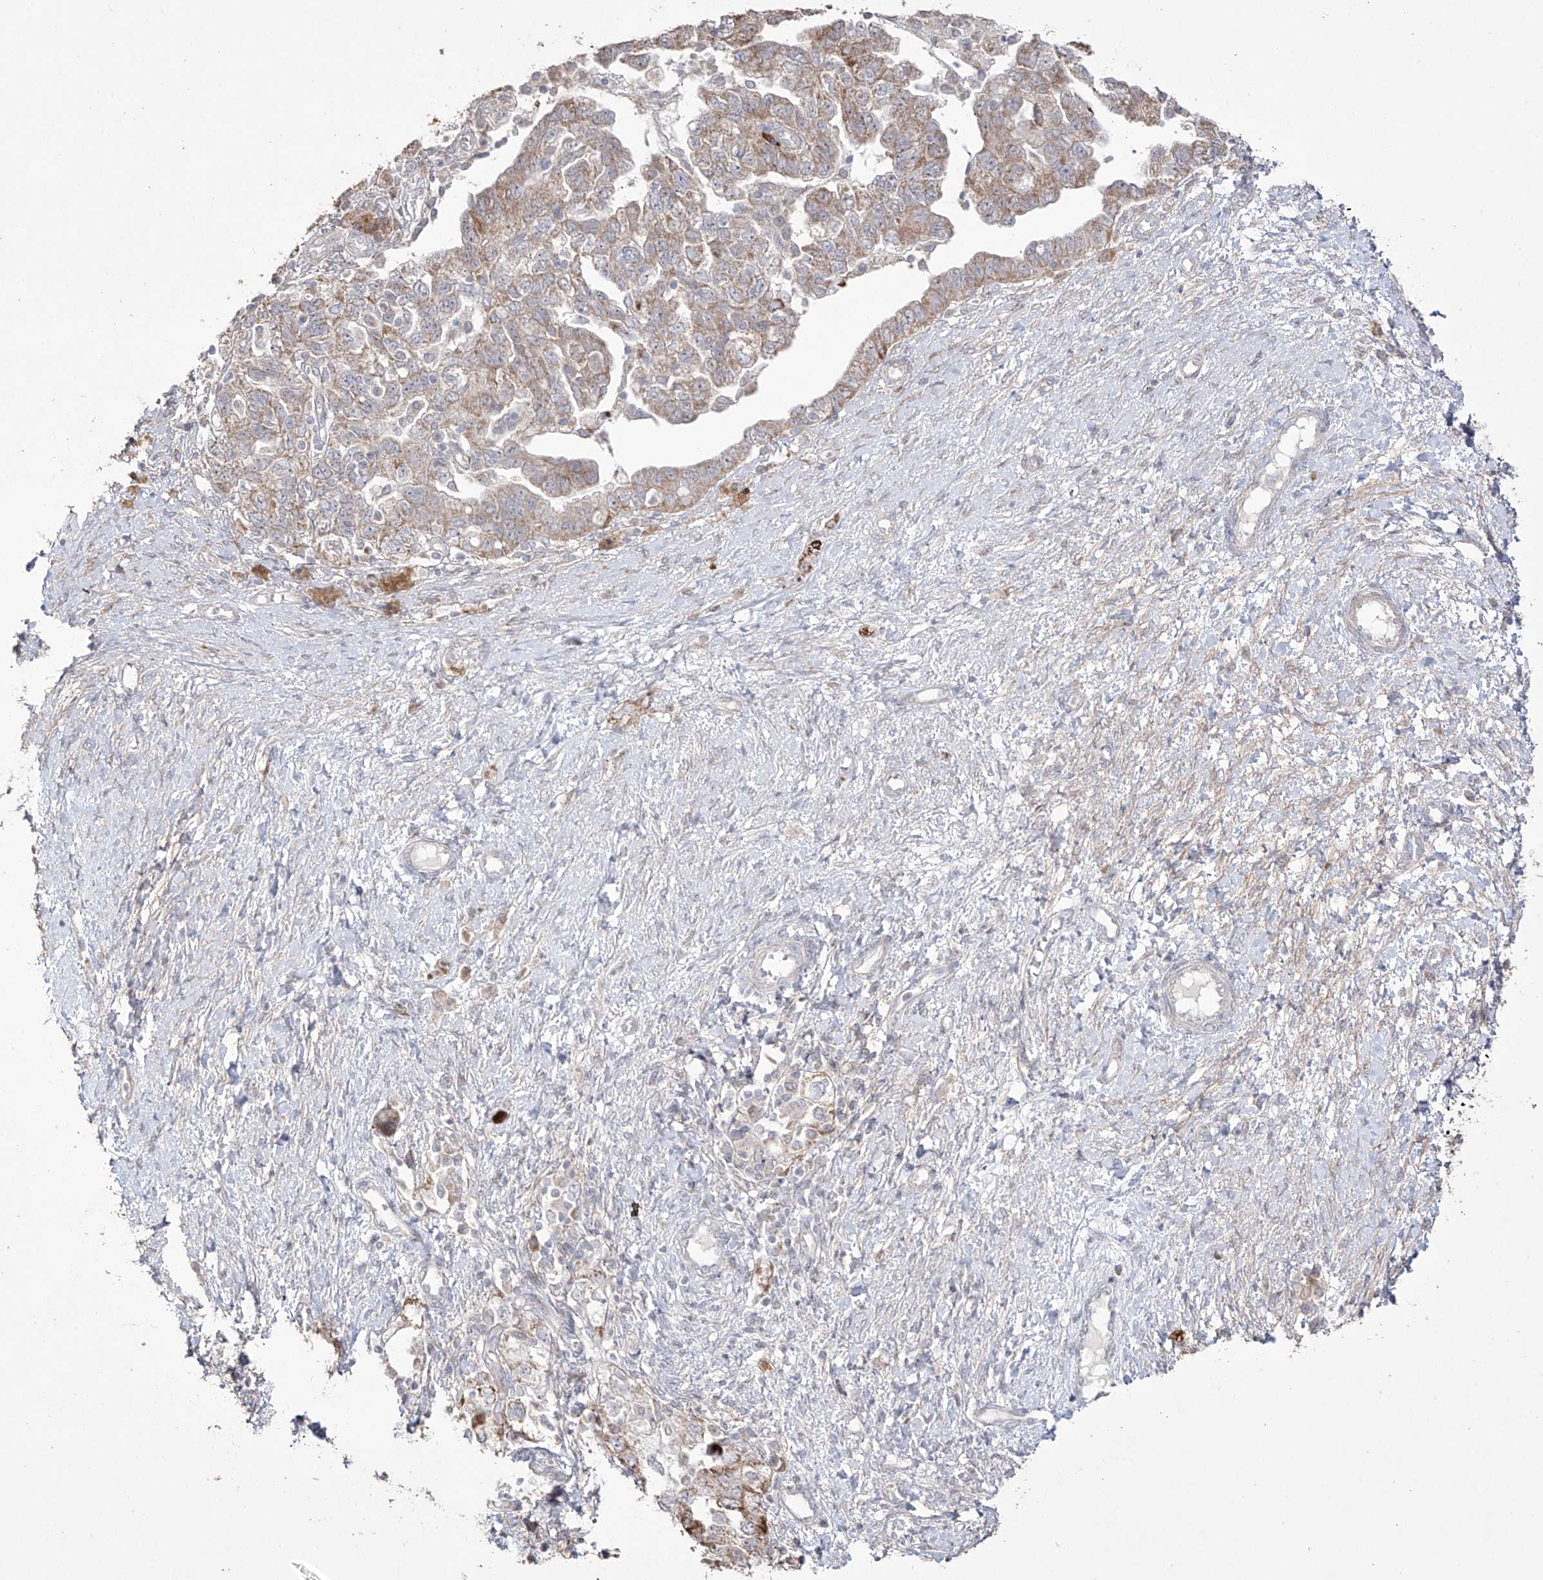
{"staining": {"intensity": "moderate", "quantity": "25%-75%", "location": "cytoplasmic/membranous"}, "tissue": "ovarian cancer", "cell_type": "Tumor cells", "image_type": "cancer", "snomed": [{"axis": "morphology", "description": "Carcinoma, NOS"}, {"axis": "morphology", "description": "Cystadenocarcinoma, serous, NOS"}, {"axis": "topography", "description": "Ovary"}], "caption": "Protein expression by immunohistochemistry exhibits moderate cytoplasmic/membranous expression in about 25%-75% of tumor cells in serous cystadenocarcinoma (ovarian). (Brightfield microscopy of DAB IHC at high magnification).", "gene": "YKT6", "patient": {"sex": "female", "age": 69}}